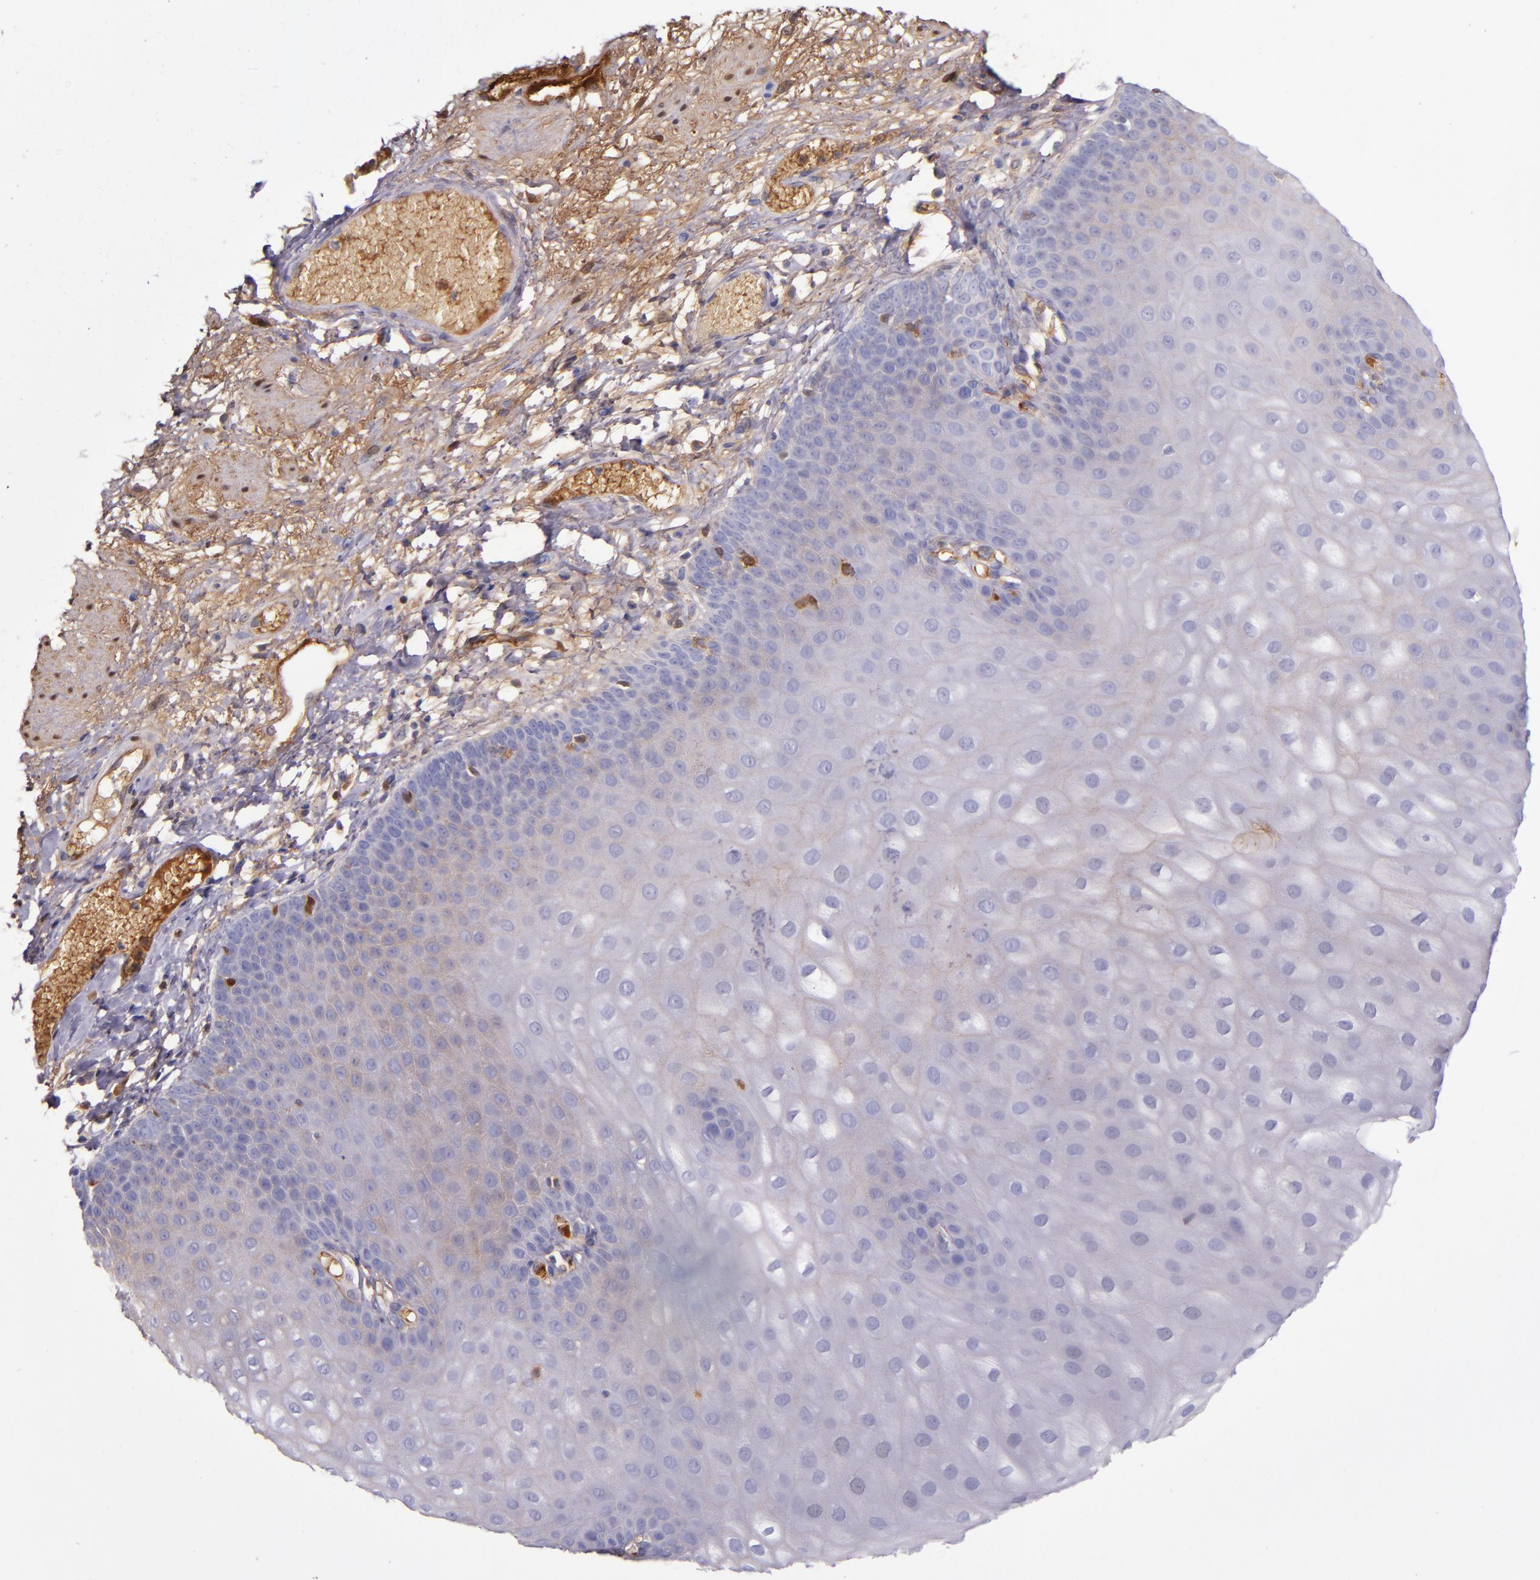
{"staining": {"intensity": "moderate", "quantity": "25%-75%", "location": "cytoplasmic/membranous"}, "tissue": "skin", "cell_type": "Epidermal cells", "image_type": "normal", "snomed": [{"axis": "morphology", "description": "Normal tissue, NOS"}, {"axis": "morphology", "description": "Hemorrhoids"}, {"axis": "morphology", "description": "Inflammation, NOS"}, {"axis": "topography", "description": "Anal"}], "caption": "Brown immunohistochemical staining in unremarkable human skin reveals moderate cytoplasmic/membranous staining in approximately 25%-75% of epidermal cells.", "gene": "CLEC3B", "patient": {"sex": "male", "age": 60}}